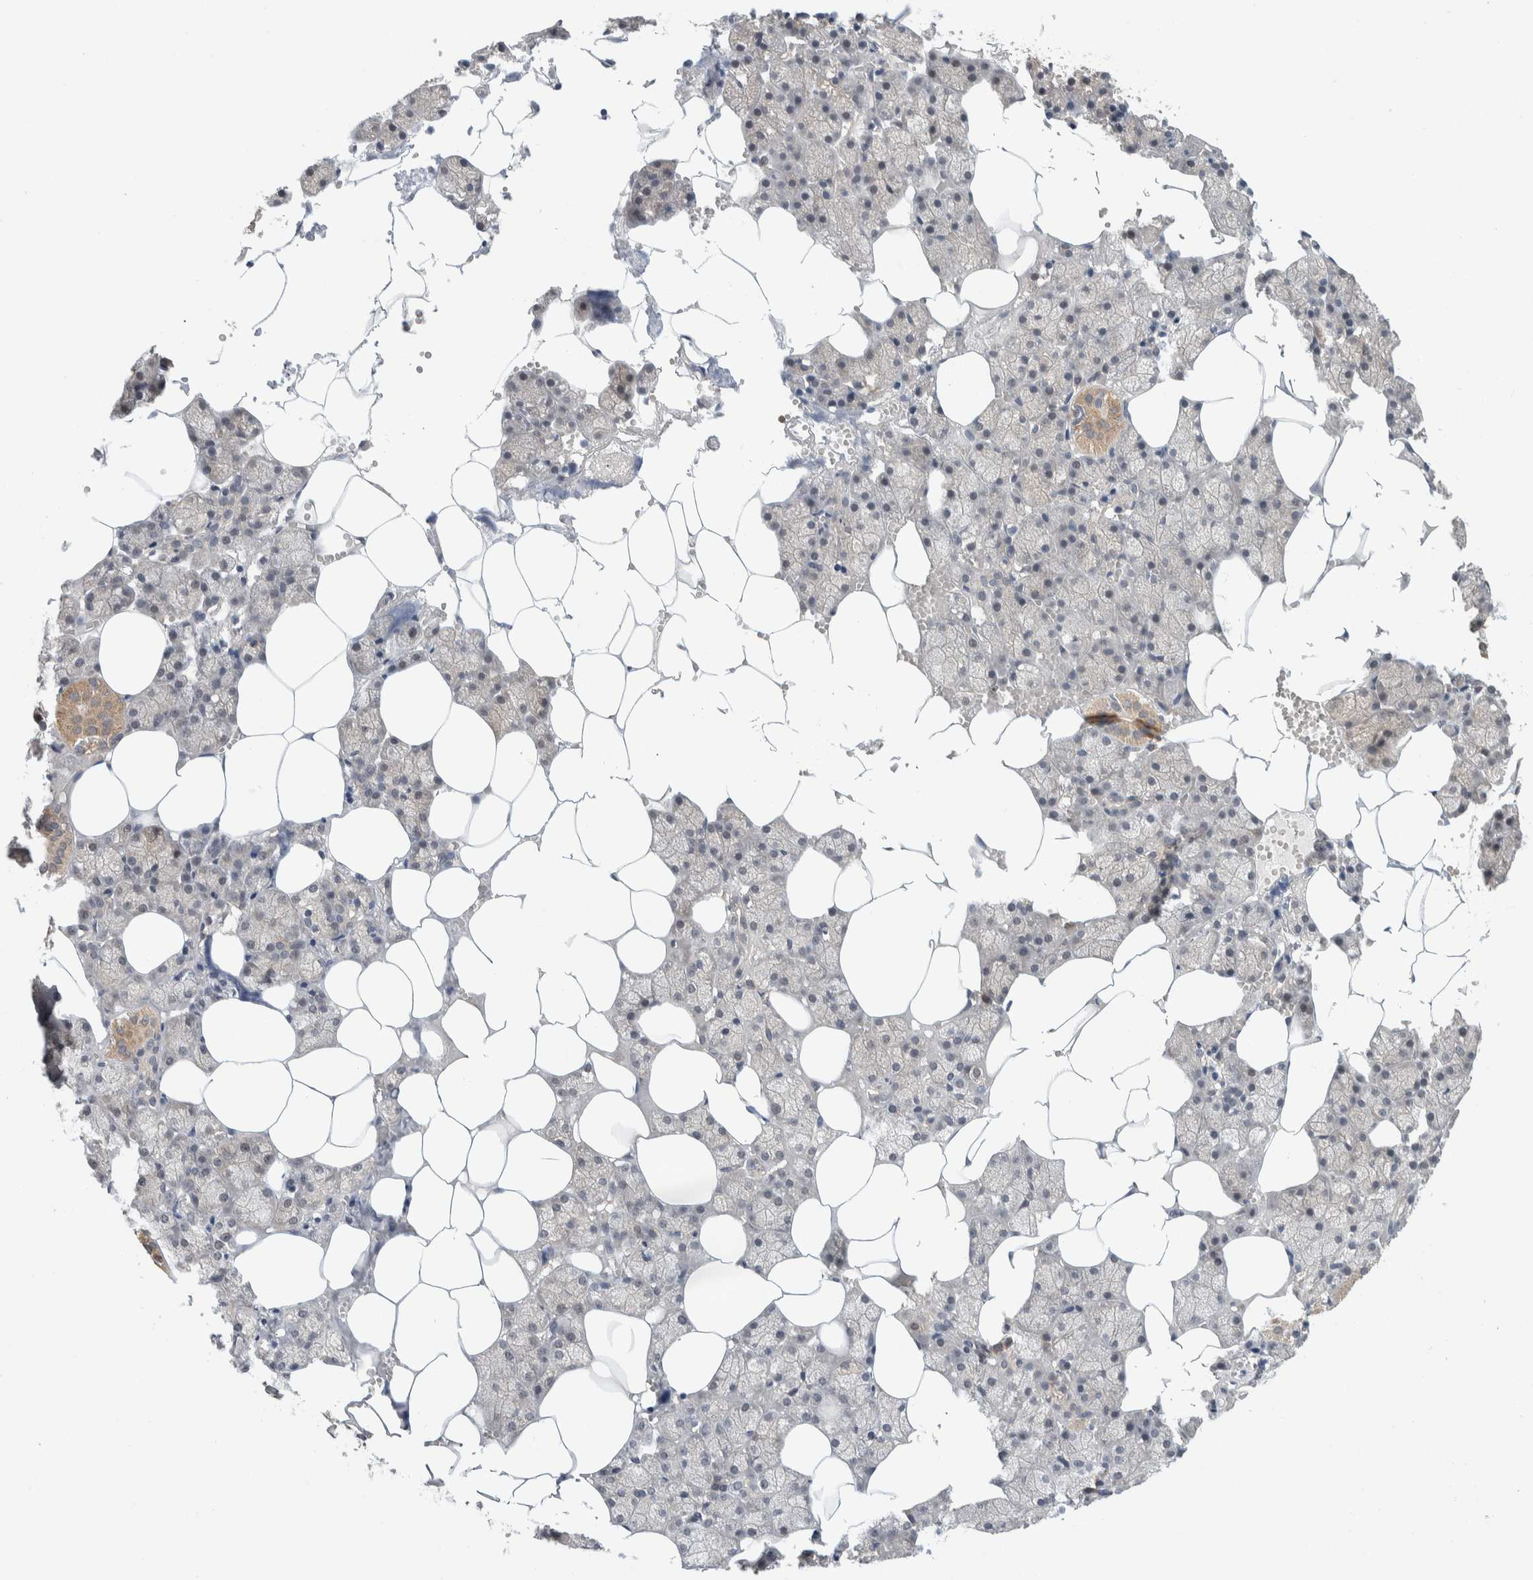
{"staining": {"intensity": "moderate", "quantity": "<25%", "location": "cytoplasmic/membranous"}, "tissue": "salivary gland", "cell_type": "Glandular cells", "image_type": "normal", "snomed": [{"axis": "morphology", "description": "Normal tissue, NOS"}, {"axis": "topography", "description": "Salivary gland"}], "caption": "A micrograph of human salivary gland stained for a protein shows moderate cytoplasmic/membranous brown staining in glandular cells.", "gene": "SHPK", "patient": {"sex": "male", "age": 62}}